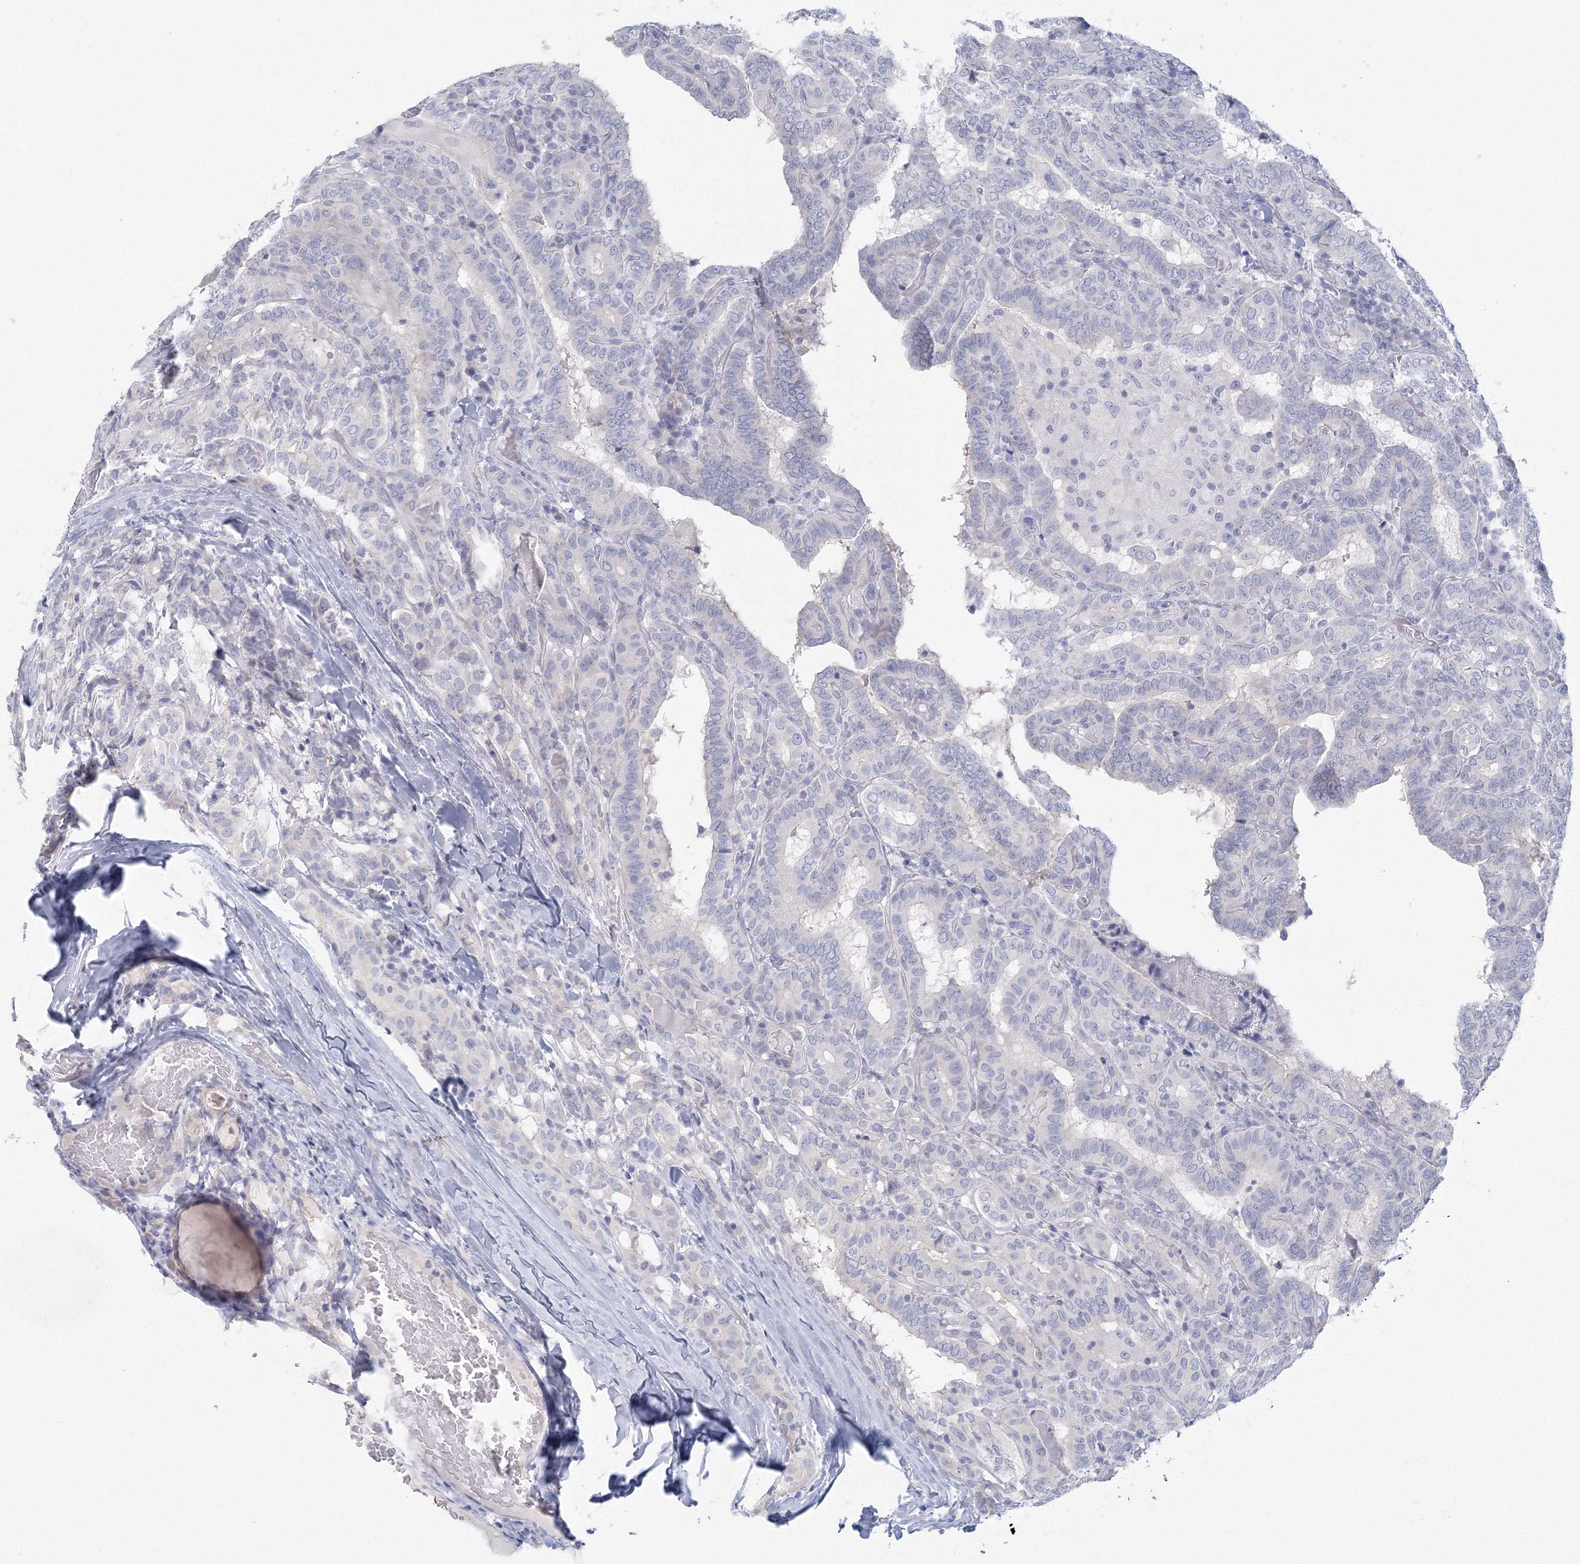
{"staining": {"intensity": "negative", "quantity": "none", "location": "none"}, "tissue": "thyroid cancer", "cell_type": "Tumor cells", "image_type": "cancer", "snomed": [{"axis": "morphology", "description": "Papillary adenocarcinoma, NOS"}, {"axis": "topography", "description": "Thyroid gland"}], "caption": "The immunohistochemistry micrograph has no significant expression in tumor cells of thyroid cancer (papillary adenocarcinoma) tissue.", "gene": "TACC2", "patient": {"sex": "female", "age": 72}}